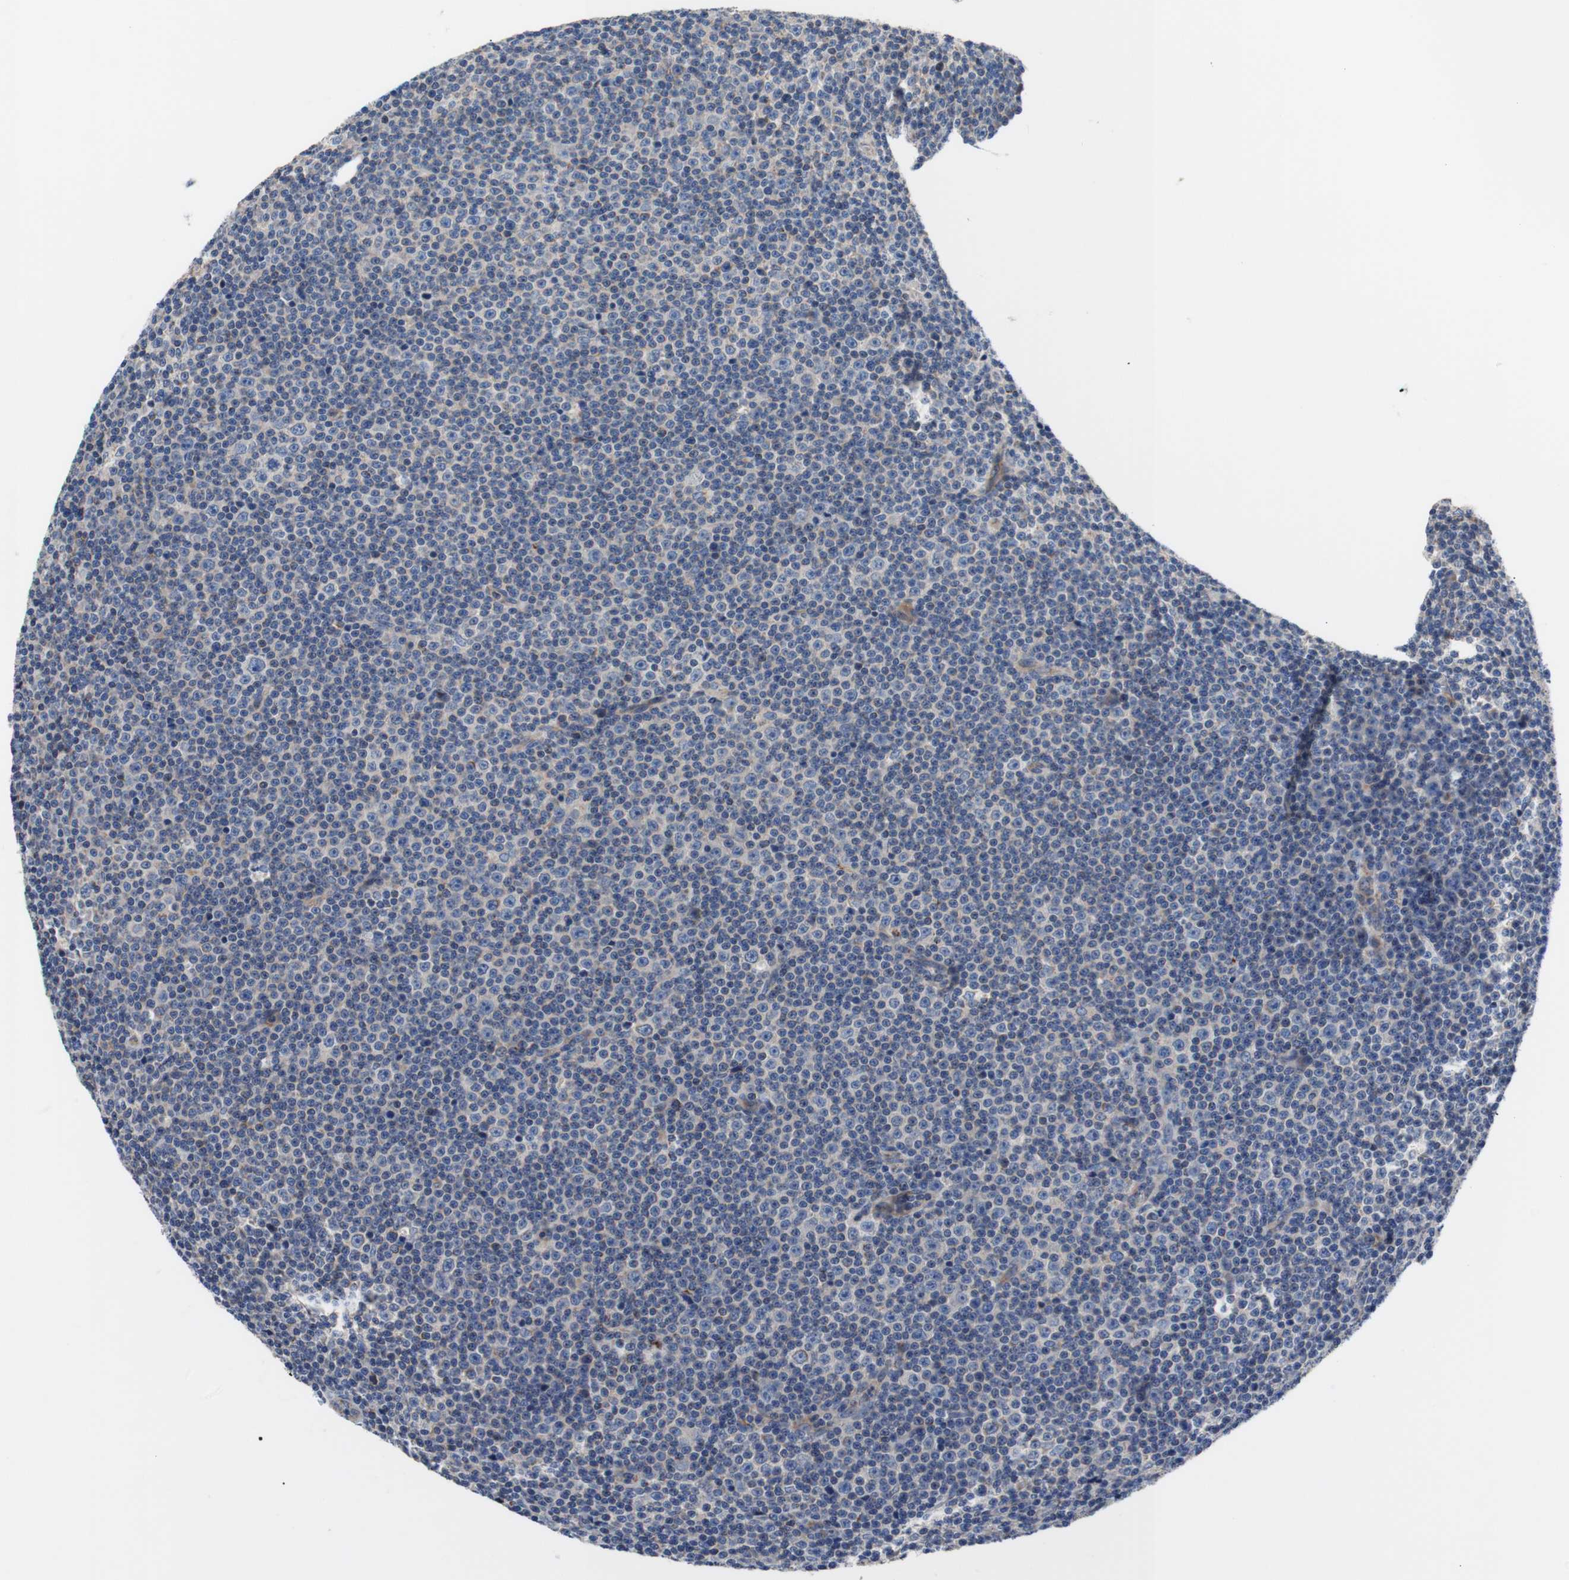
{"staining": {"intensity": "negative", "quantity": "none", "location": "none"}, "tissue": "lymphoma", "cell_type": "Tumor cells", "image_type": "cancer", "snomed": [{"axis": "morphology", "description": "Malignant lymphoma, non-Hodgkin's type, Low grade"}, {"axis": "topography", "description": "Lymph node"}], "caption": "Malignant lymphoma, non-Hodgkin's type (low-grade) was stained to show a protein in brown. There is no significant staining in tumor cells. Nuclei are stained in blue.", "gene": "FMR1", "patient": {"sex": "female", "age": 67}}